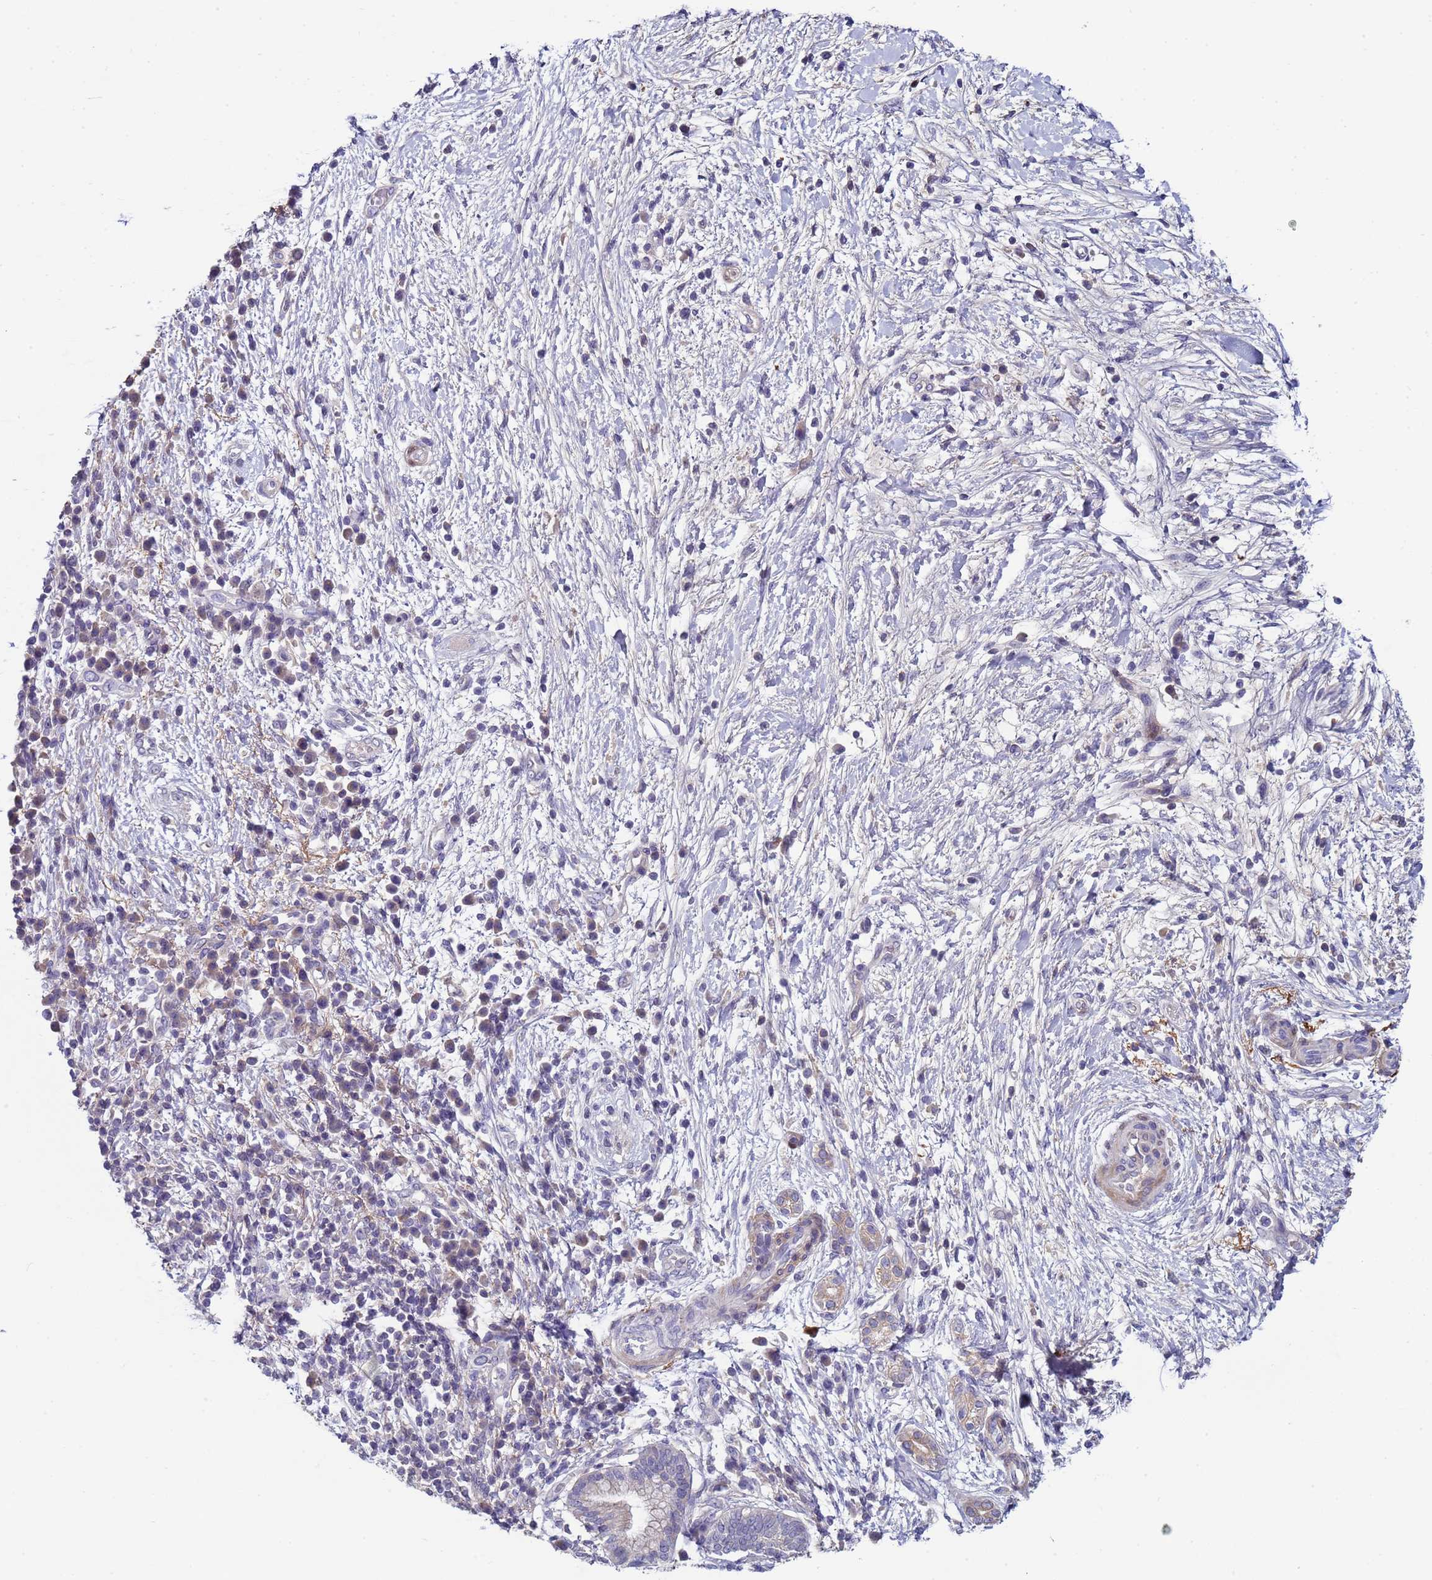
{"staining": {"intensity": "moderate", "quantity": "<25%", "location": "cytoplasmic/membranous"}, "tissue": "pancreatic cancer", "cell_type": "Tumor cells", "image_type": "cancer", "snomed": [{"axis": "morphology", "description": "Adenocarcinoma, NOS"}, {"axis": "topography", "description": "Pancreas"}], "caption": "An image of human pancreatic adenocarcinoma stained for a protein reveals moderate cytoplasmic/membranous brown staining in tumor cells.", "gene": "TRIM51", "patient": {"sex": "male", "age": 68}}